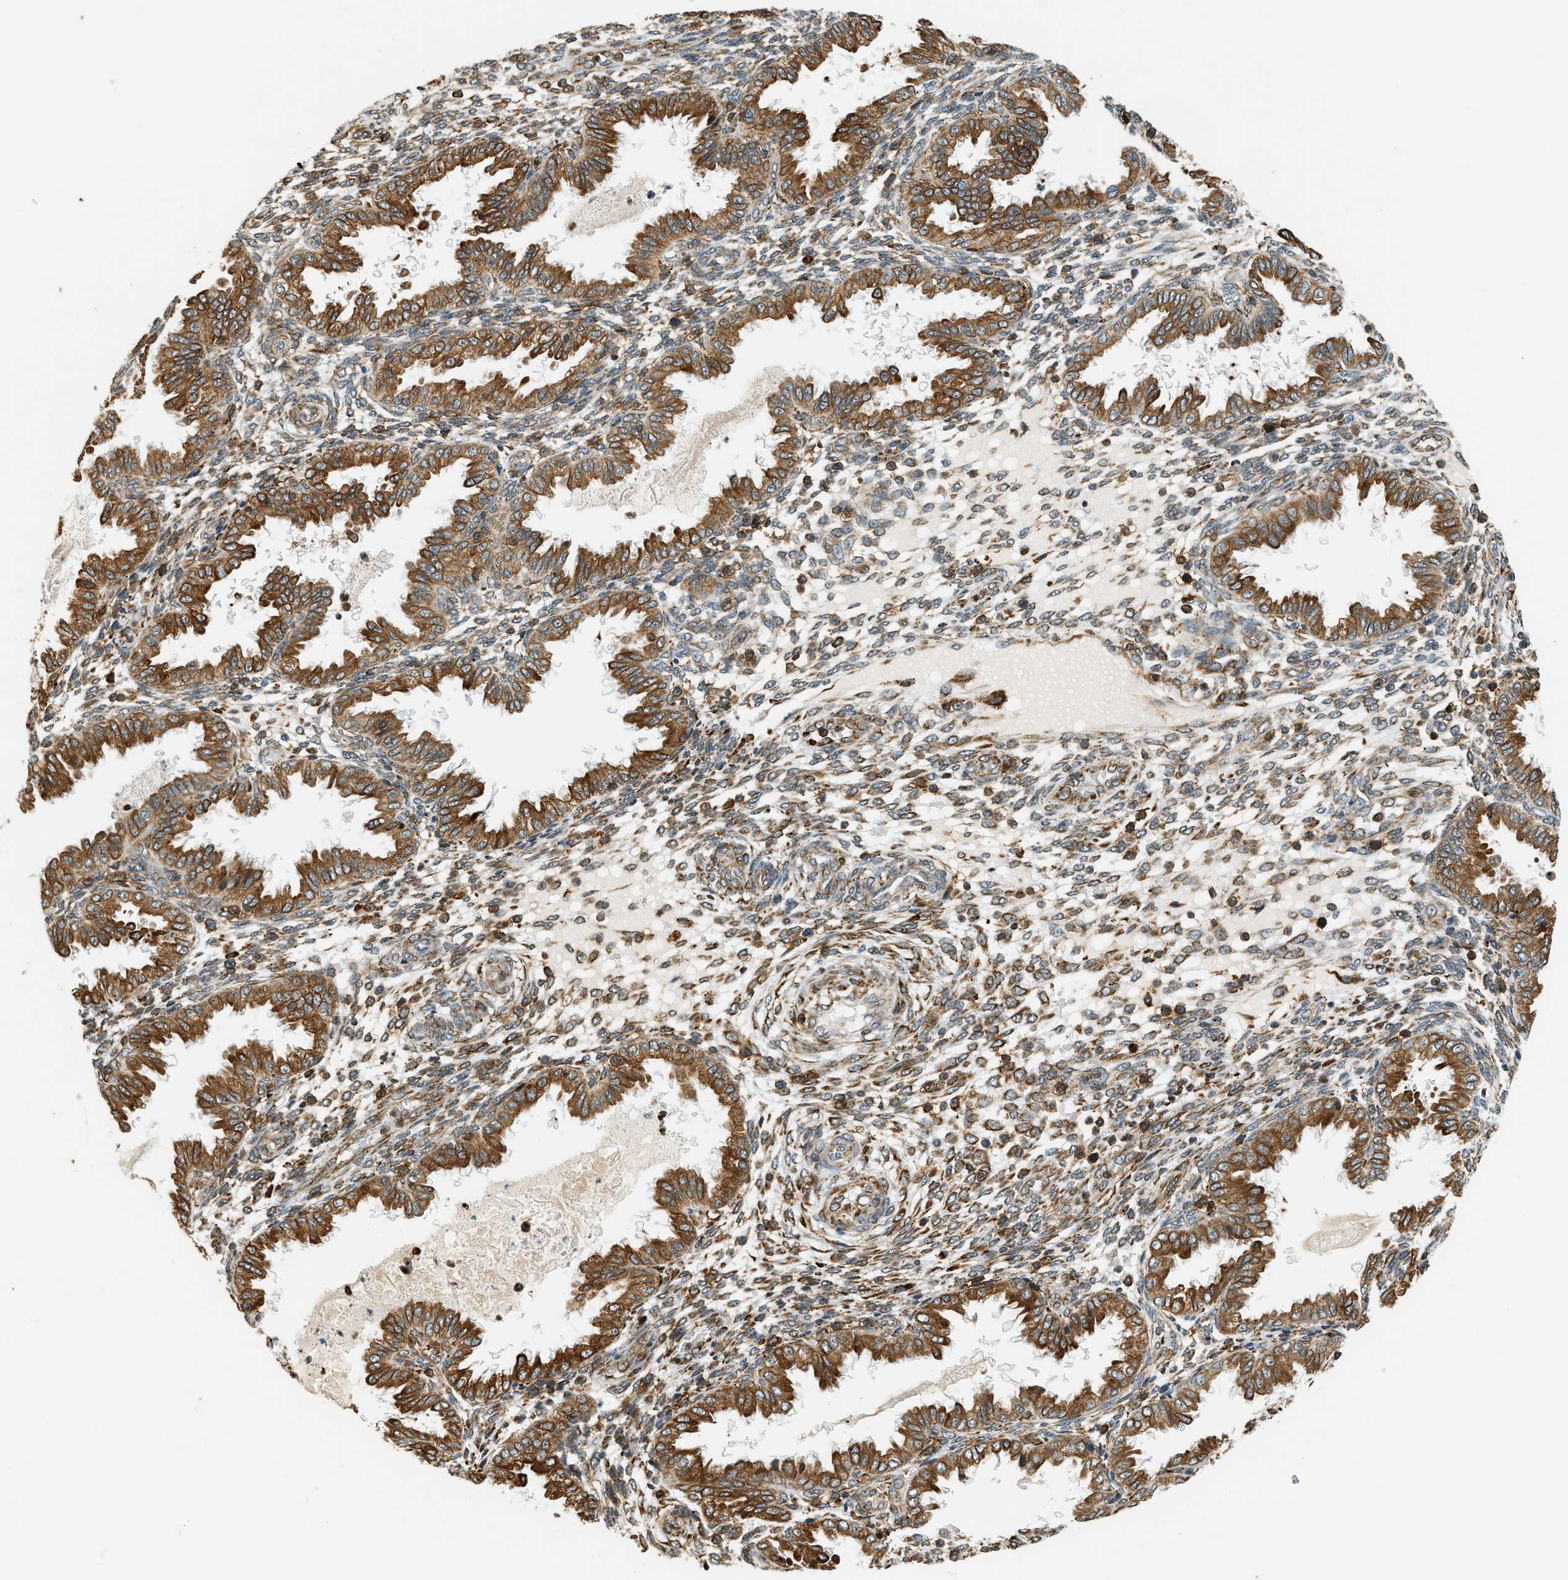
{"staining": {"intensity": "moderate", "quantity": ">75%", "location": "cytoplasmic/membranous"}, "tissue": "endometrium", "cell_type": "Cells in endometrial stroma", "image_type": "normal", "snomed": [{"axis": "morphology", "description": "Normal tissue, NOS"}, {"axis": "topography", "description": "Endometrium"}], "caption": "Immunohistochemical staining of unremarkable human endometrium displays >75% levels of moderate cytoplasmic/membranous protein expression in approximately >75% of cells in endometrial stroma.", "gene": "SEMA4D", "patient": {"sex": "female", "age": 33}}